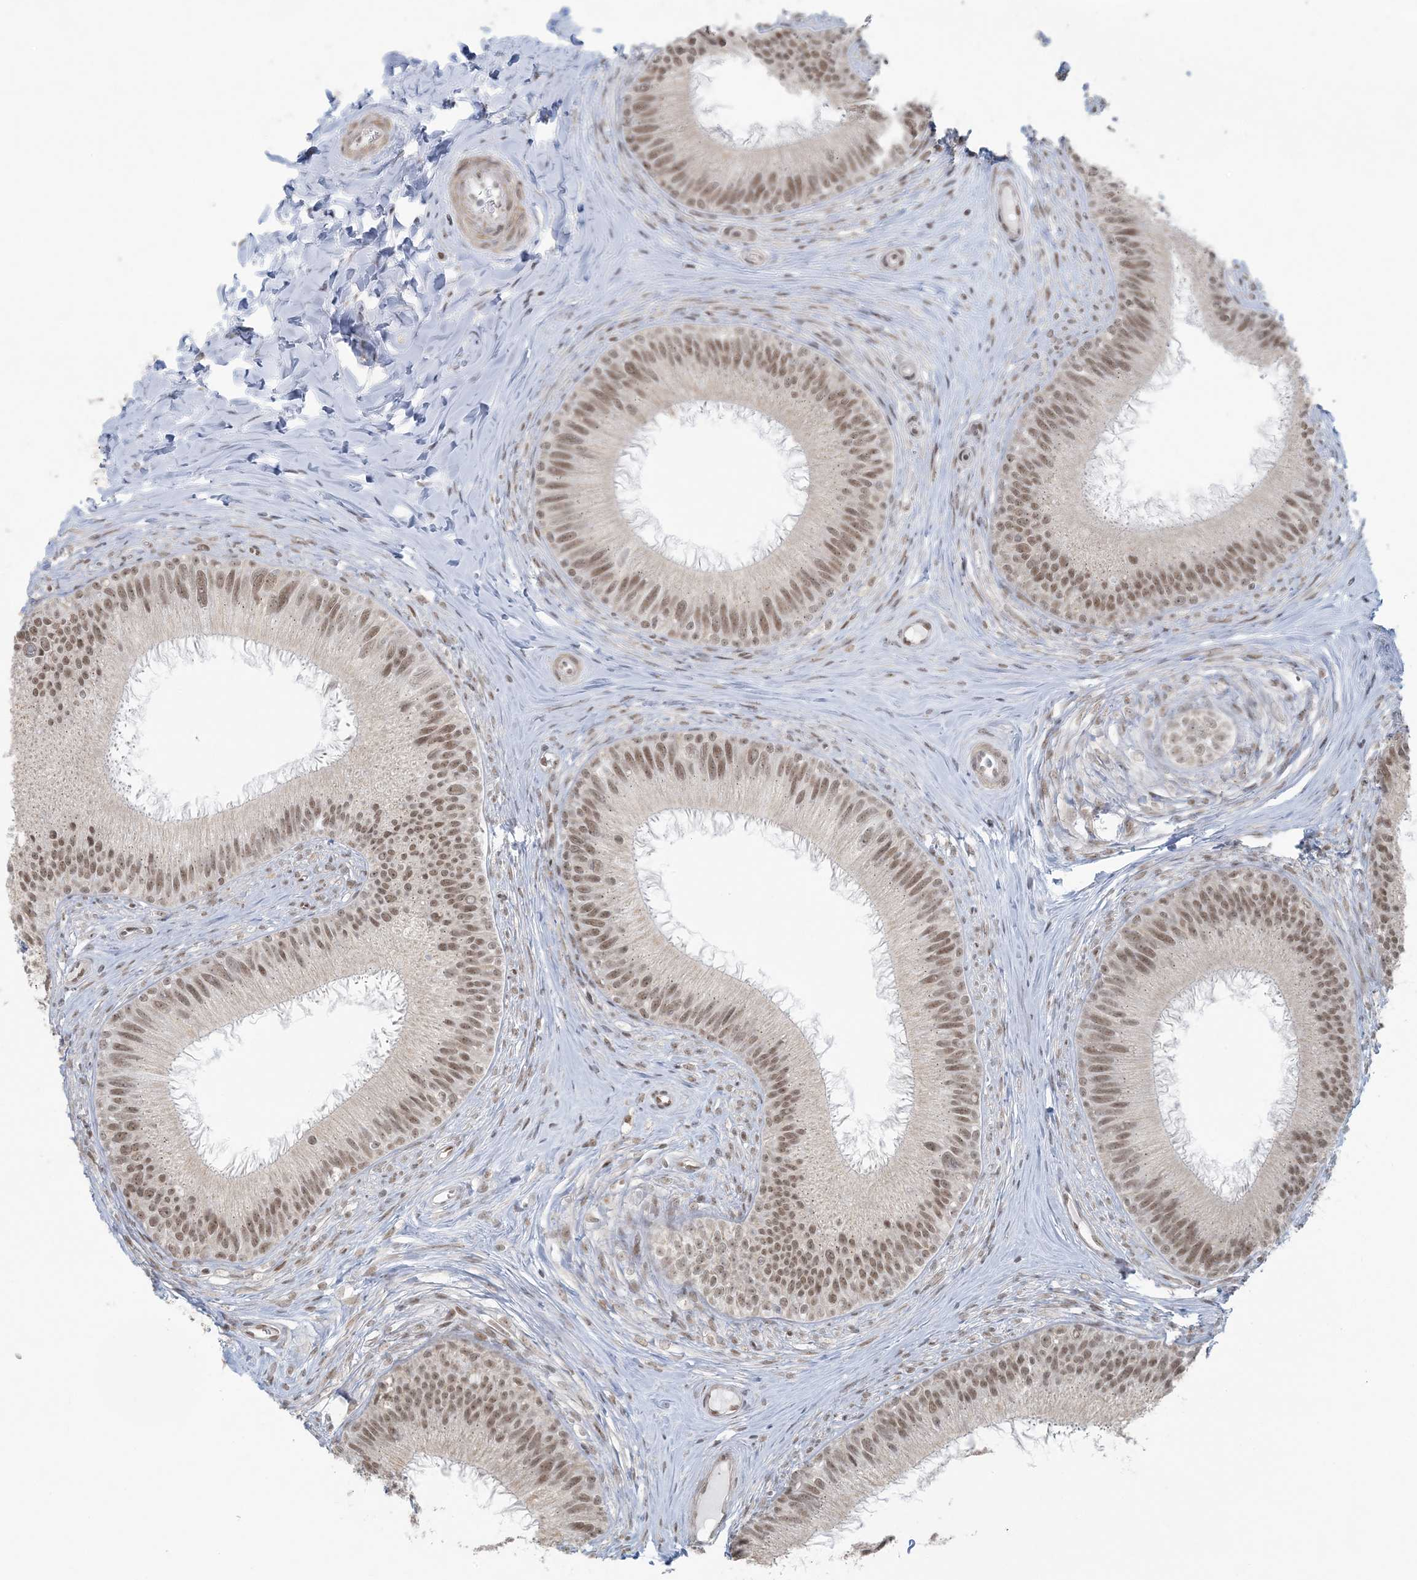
{"staining": {"intensity": "moderate", "quantity": ">75%", "location": "nuclear"}, "tissue": "epididymis", "cell_type": "Glandular cells", "image_type": "normal", "snomed": [{"axis": "morphology", "description": "Normal tissue, NOS"}, {"axis": "topography", "description": "Epididymis"}], "caption": "Protein expression analysis of normal epididymis demonstrates moderate nuclear staining in approximately >75% of glandular cells.", "gene": "ZNF787", "patient": {"sex": "male", "age": 27}}